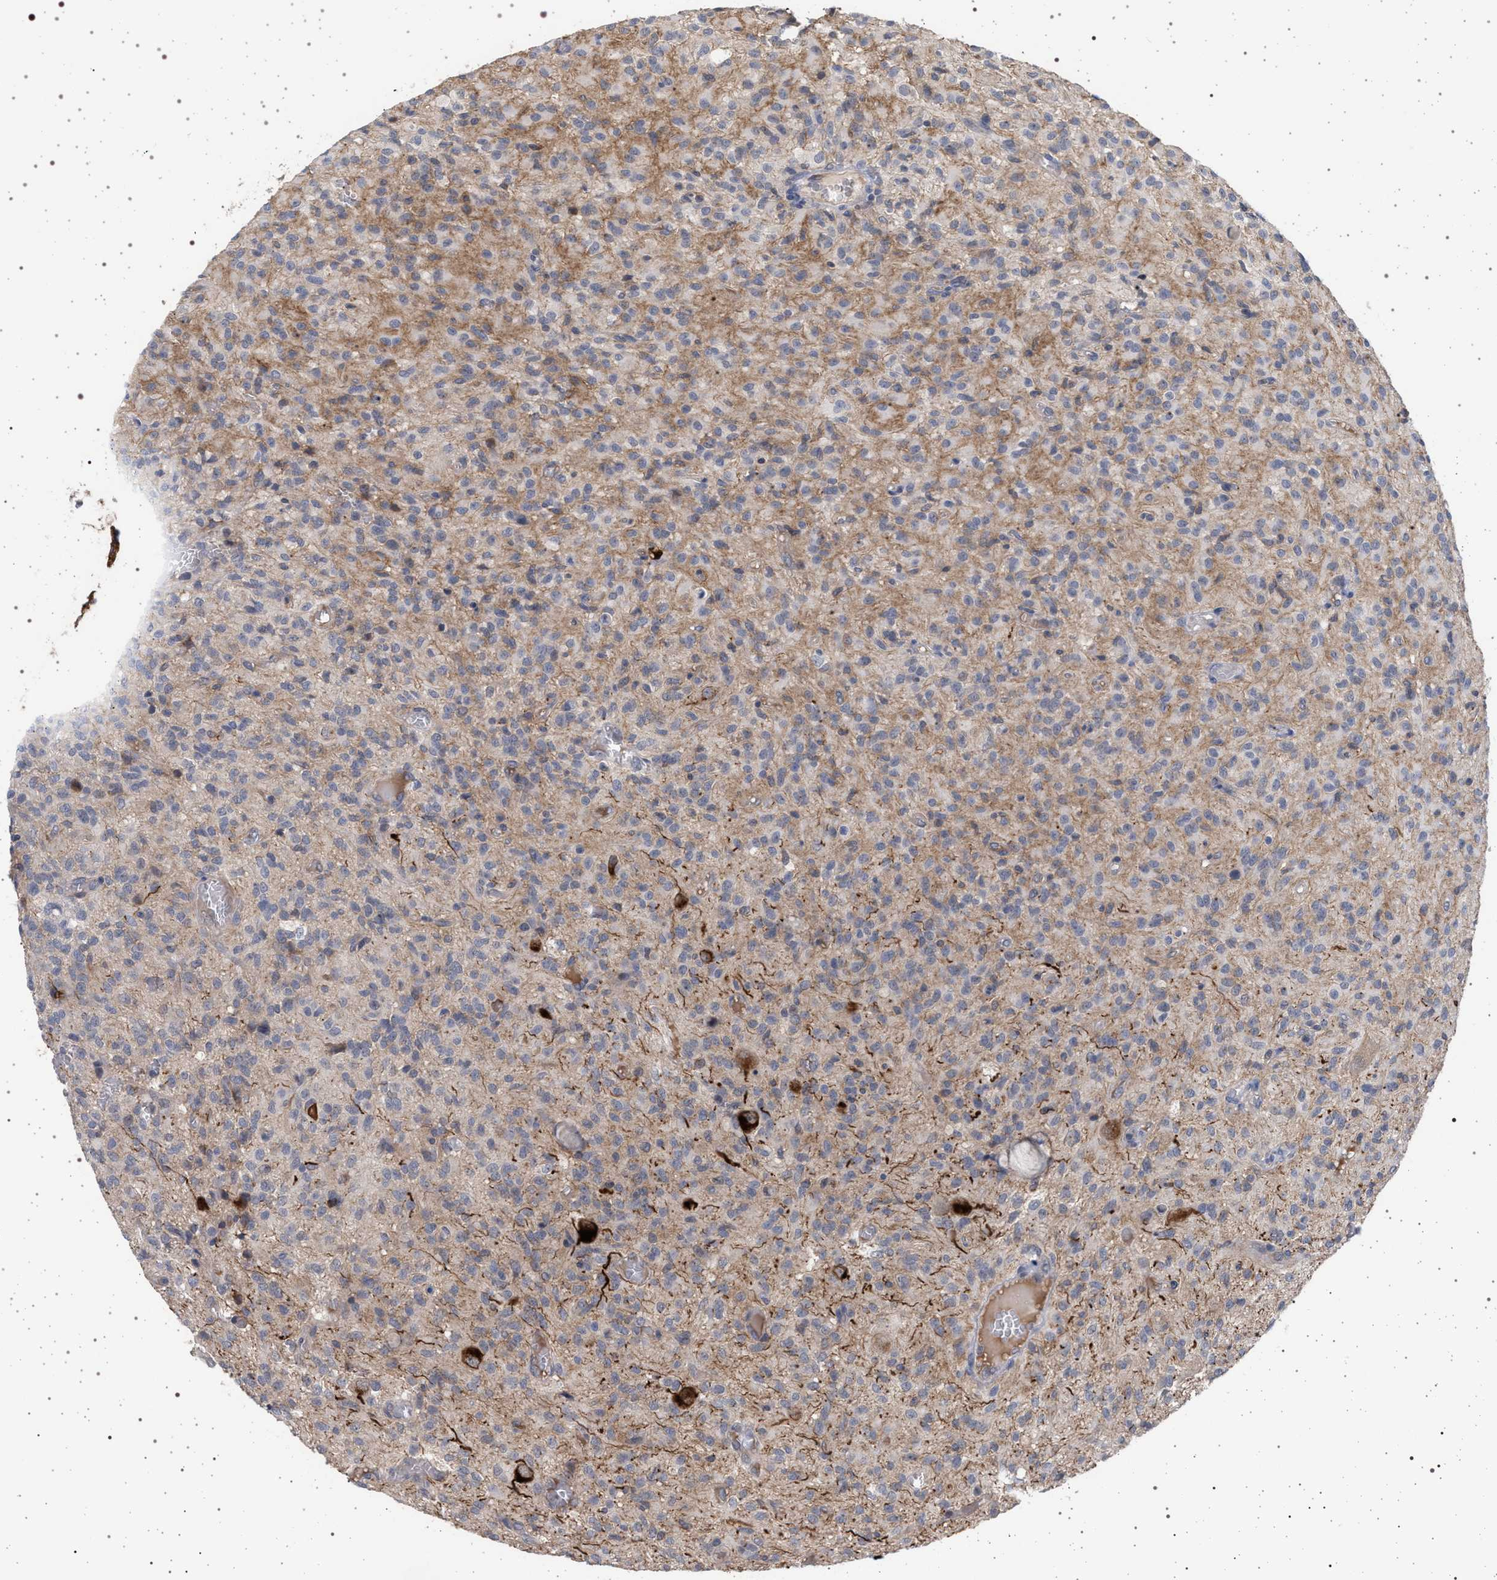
{"staining": {"intensity": "weak", "quantity": "25%-75%", "location": "cytoplasmic/membranous"}, "tissue": "glioma", "cell_type": "Tumor cells", "image_type": "cancer", "snomed": [{"axis": "morphology", "description": "Glioma, malignant, High grade"}, {"axis": "topography", "description": "Brain"}], "caption": "Tumor cells exhibit low levels of weak cytoplasmic/membranous staining in approximately 25%-75% of cells in human glioma. (brown staining indicates protein expression, while blue staining denotes nuclei).", "gene": "RBM48", "patient": {"sex": "female", "age": 59}}